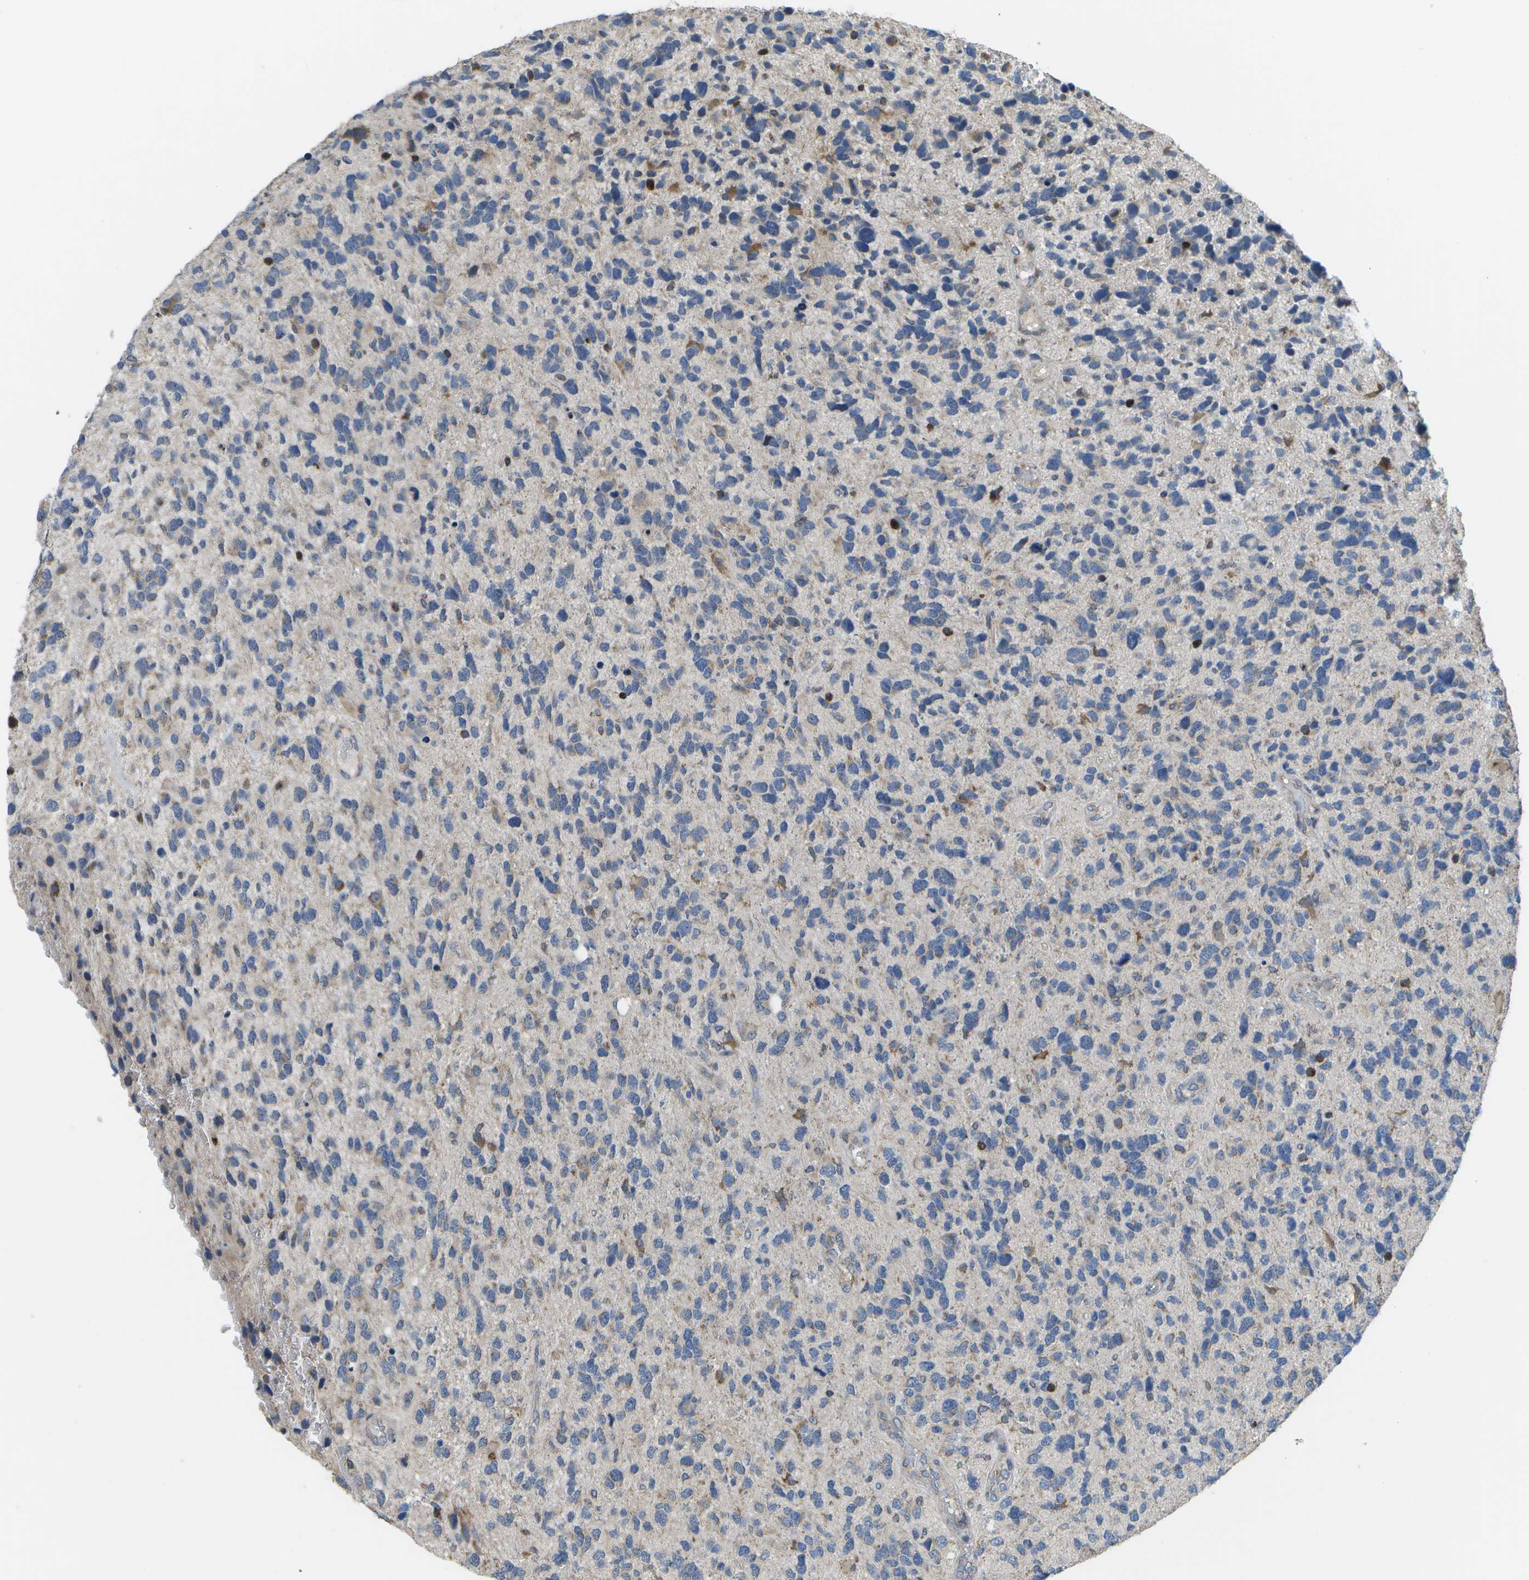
{"staining": {"intensity": "moderate", "quantity": "<25%", "location": "cytoplasmic/membranous"}, "tissue": "glioma", "cell_type": "Tumor cells", "image_type": "cancer", "snomed": [{"axis": "morphology", "description": "Glioma, malignant, High grade"}, {"axis": "topography", "description": "Brain"}], "caption": "Immunohistochemical staining of malignant glioma (high-grade) exhibits low levels of moderate cytoplasmic/membranous expression in approximately <25% of tumor cells.", "gene": "HADHA", "patient": {"sex": "female", "age": 58}}